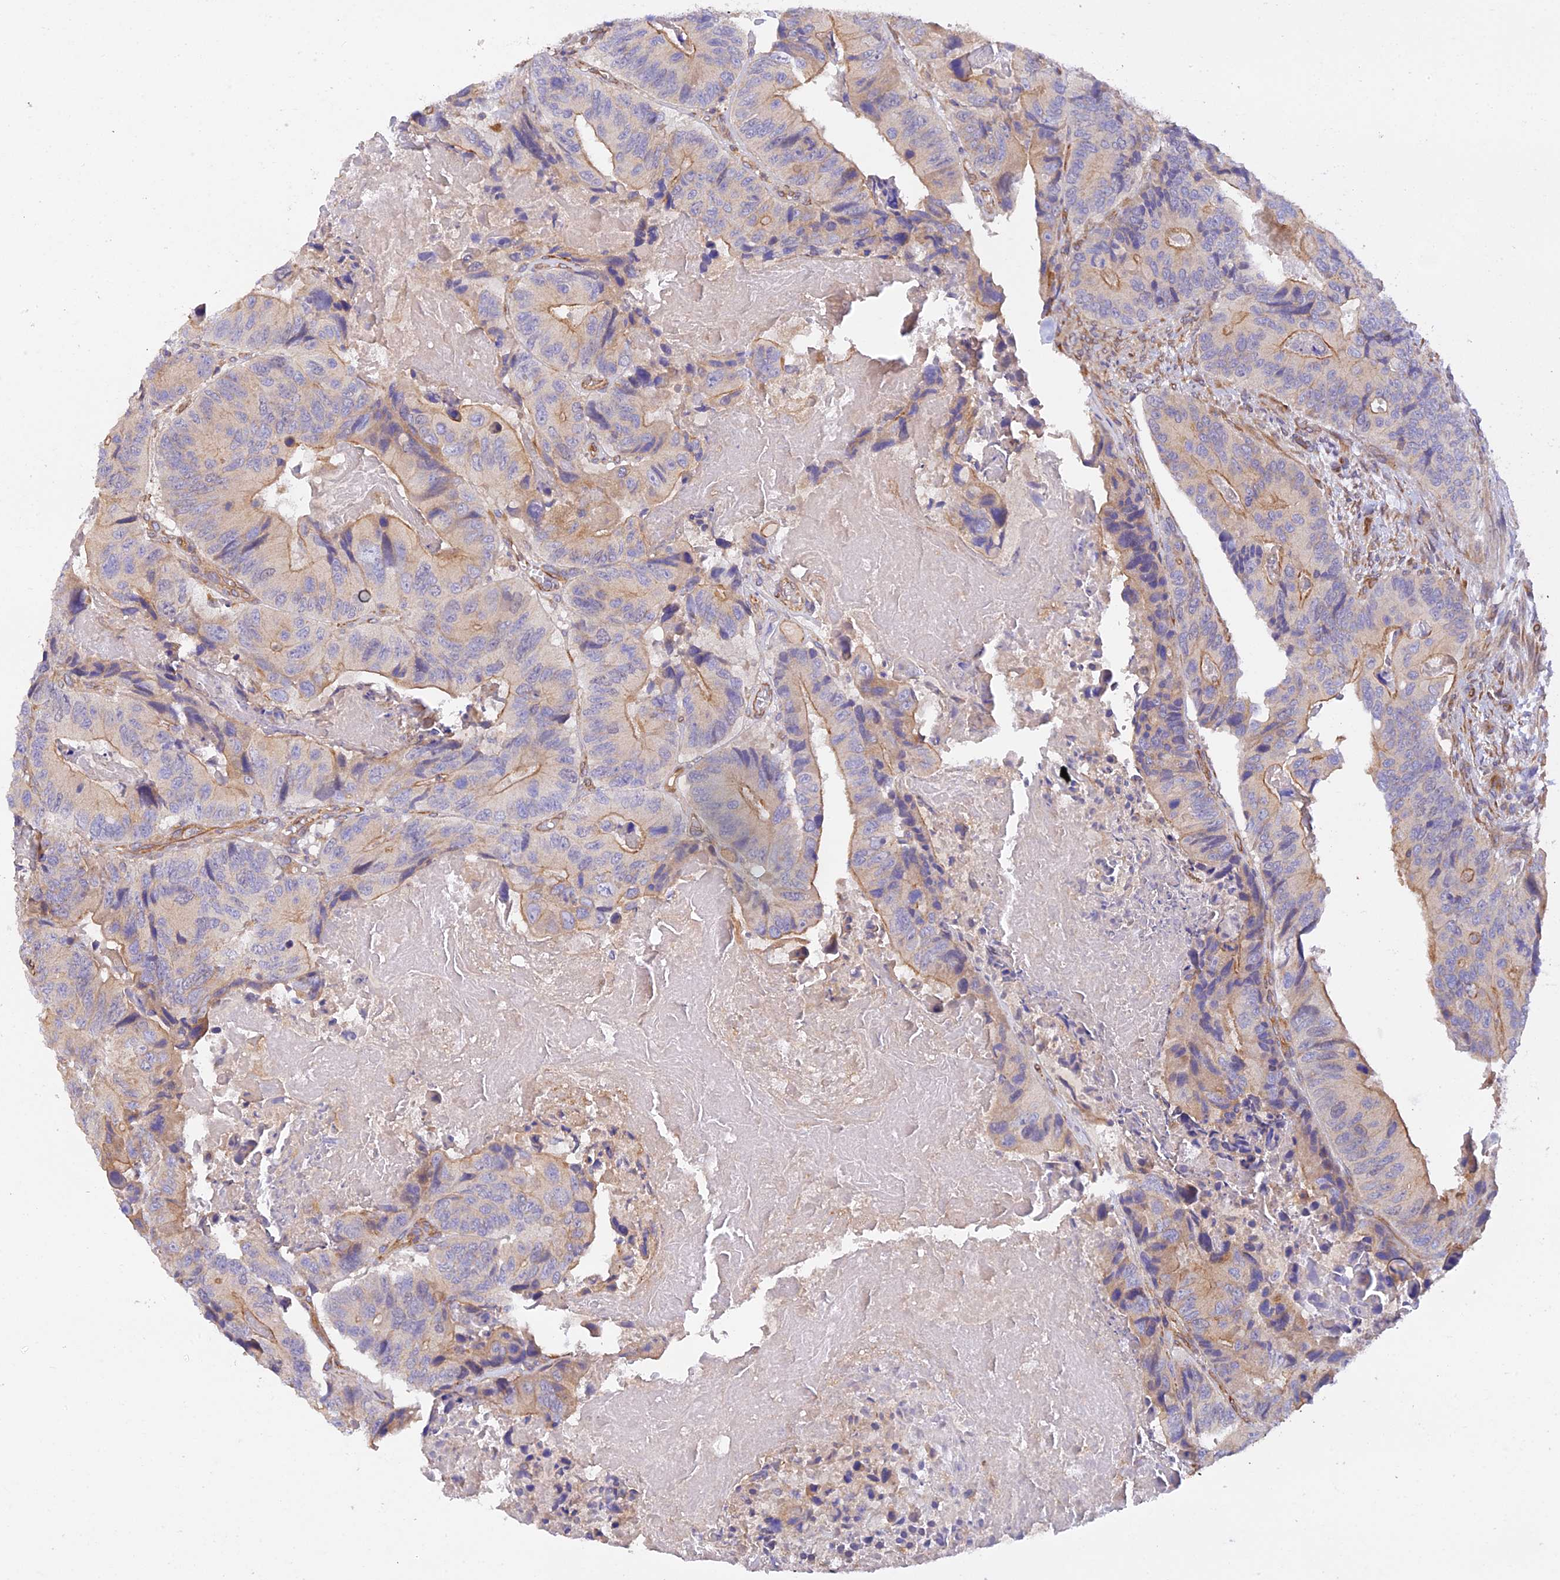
{"staining": {"intensity": "moderate", "quantity": "<25%", "location": "cytoplasmic/membranous"}, "tissue": "colorectal cancer", "cell_type": "Tumor cells", "image_type": "cancer", "snomed": [{"axis": "morphology", "description": "Adenocarcinoma, NOS"}, {"axis": "topography", "description": "Colon"}], "caption": "Human colorectal adenocarcinoma stained with a brown dye shows moderate cytoplasmic/membranous positive expression in approximately <25% of tumor cells.", "gene": "MYO9A", "patient": {"sex": "male", "age": 84}}